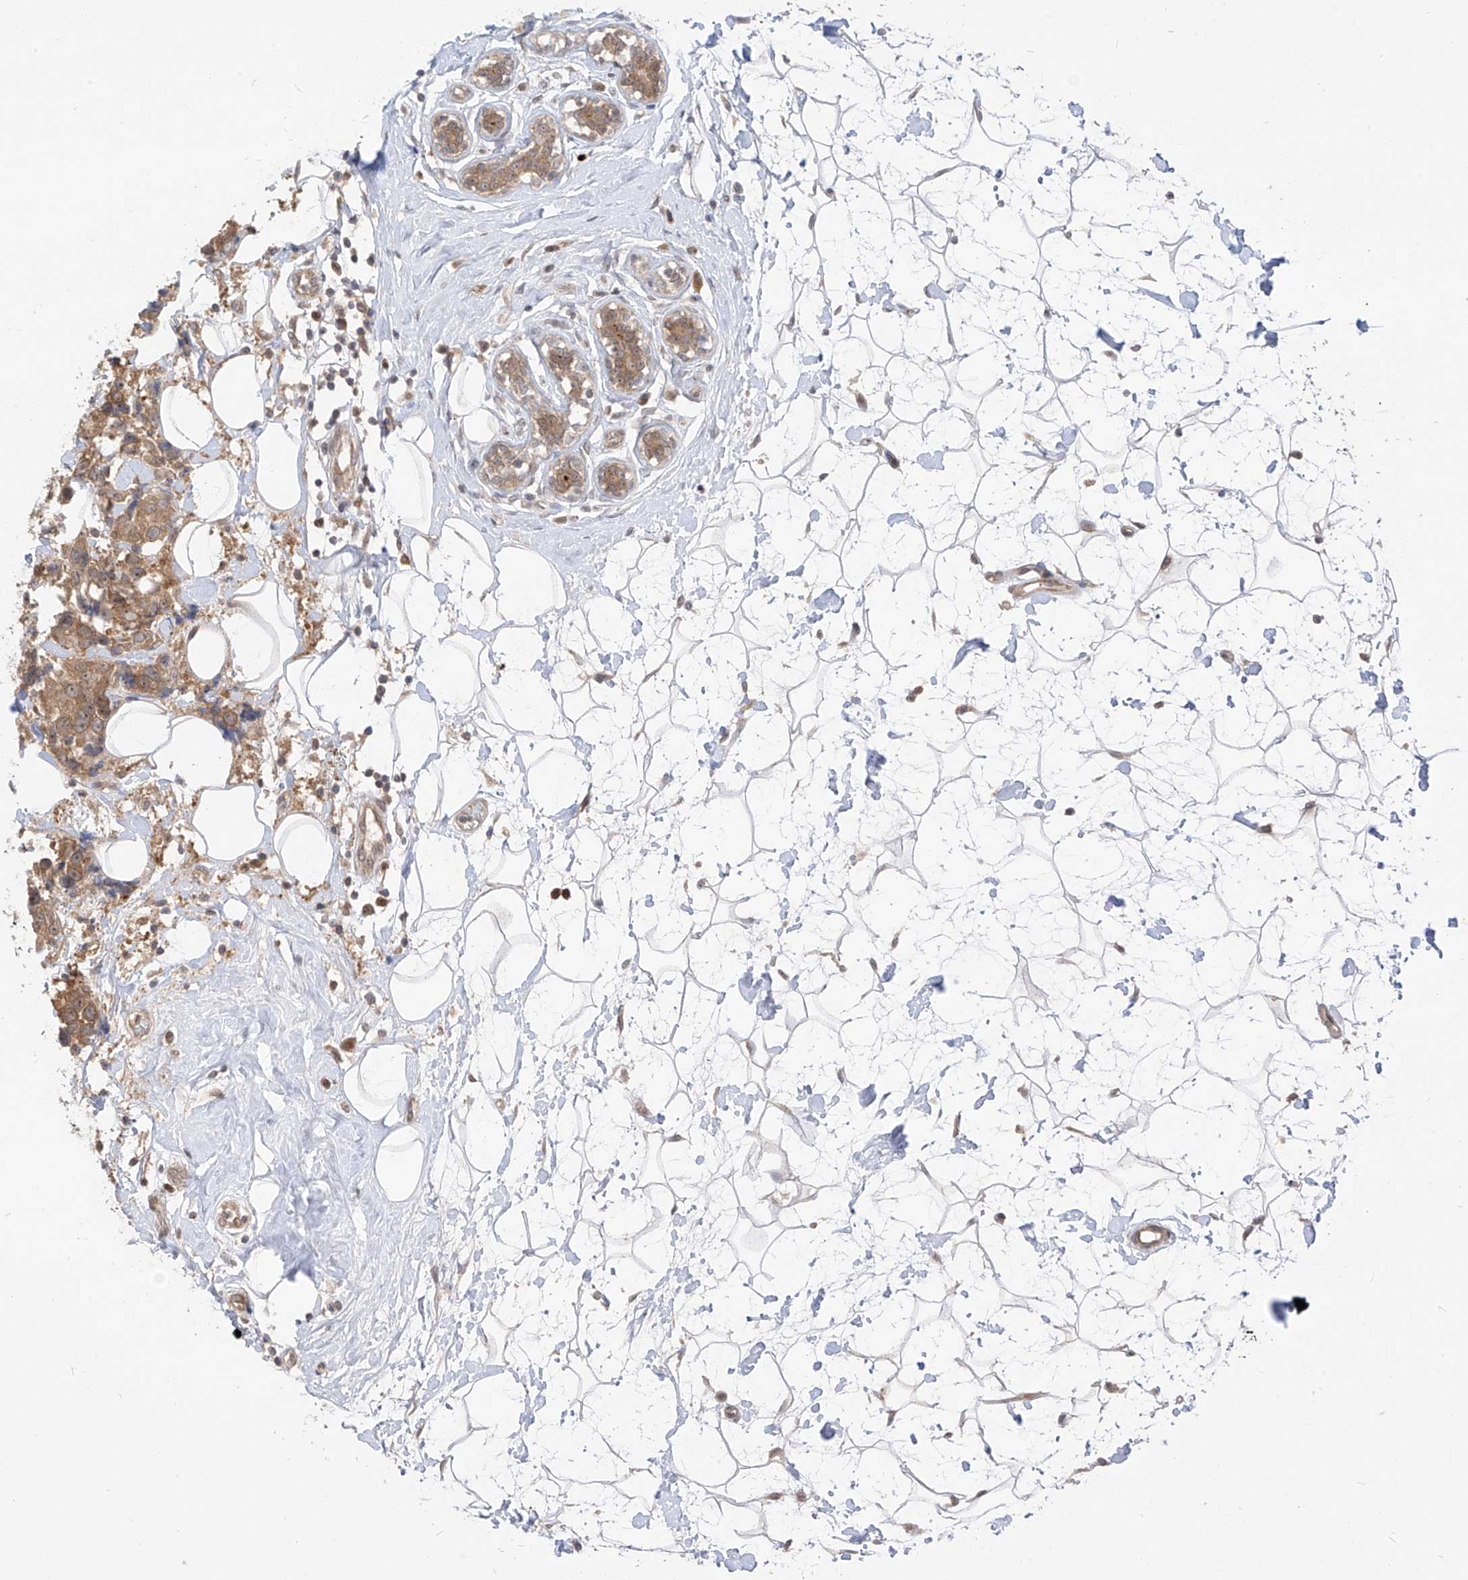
{"staining": {"intensity": "moderate", "quantity": ">75%", "location": "cytoplasmic/membranous,nuclear"}, "tissue": "breast cancer", "cell_type": "Tumor cells", "image_type": "cancer", "snomed": [{"axis": "morphology", "description": "Normal tissue, NOS"}, {"axis": "morphology", "description": "Duct carcinoma"}, {"axis": "topography", "description": "Breast"}], "caption": "Immunohistochemistry image of infiltrating ductal carcinoma (breast) stained for a protein (brown), which shows medium levels of moderate cytoplasmic/membranous and nuclear expression in approximately >75% of tumor cells.", "gene": "CNKSR1", "patient": {"sex": "female", "age": 39}}